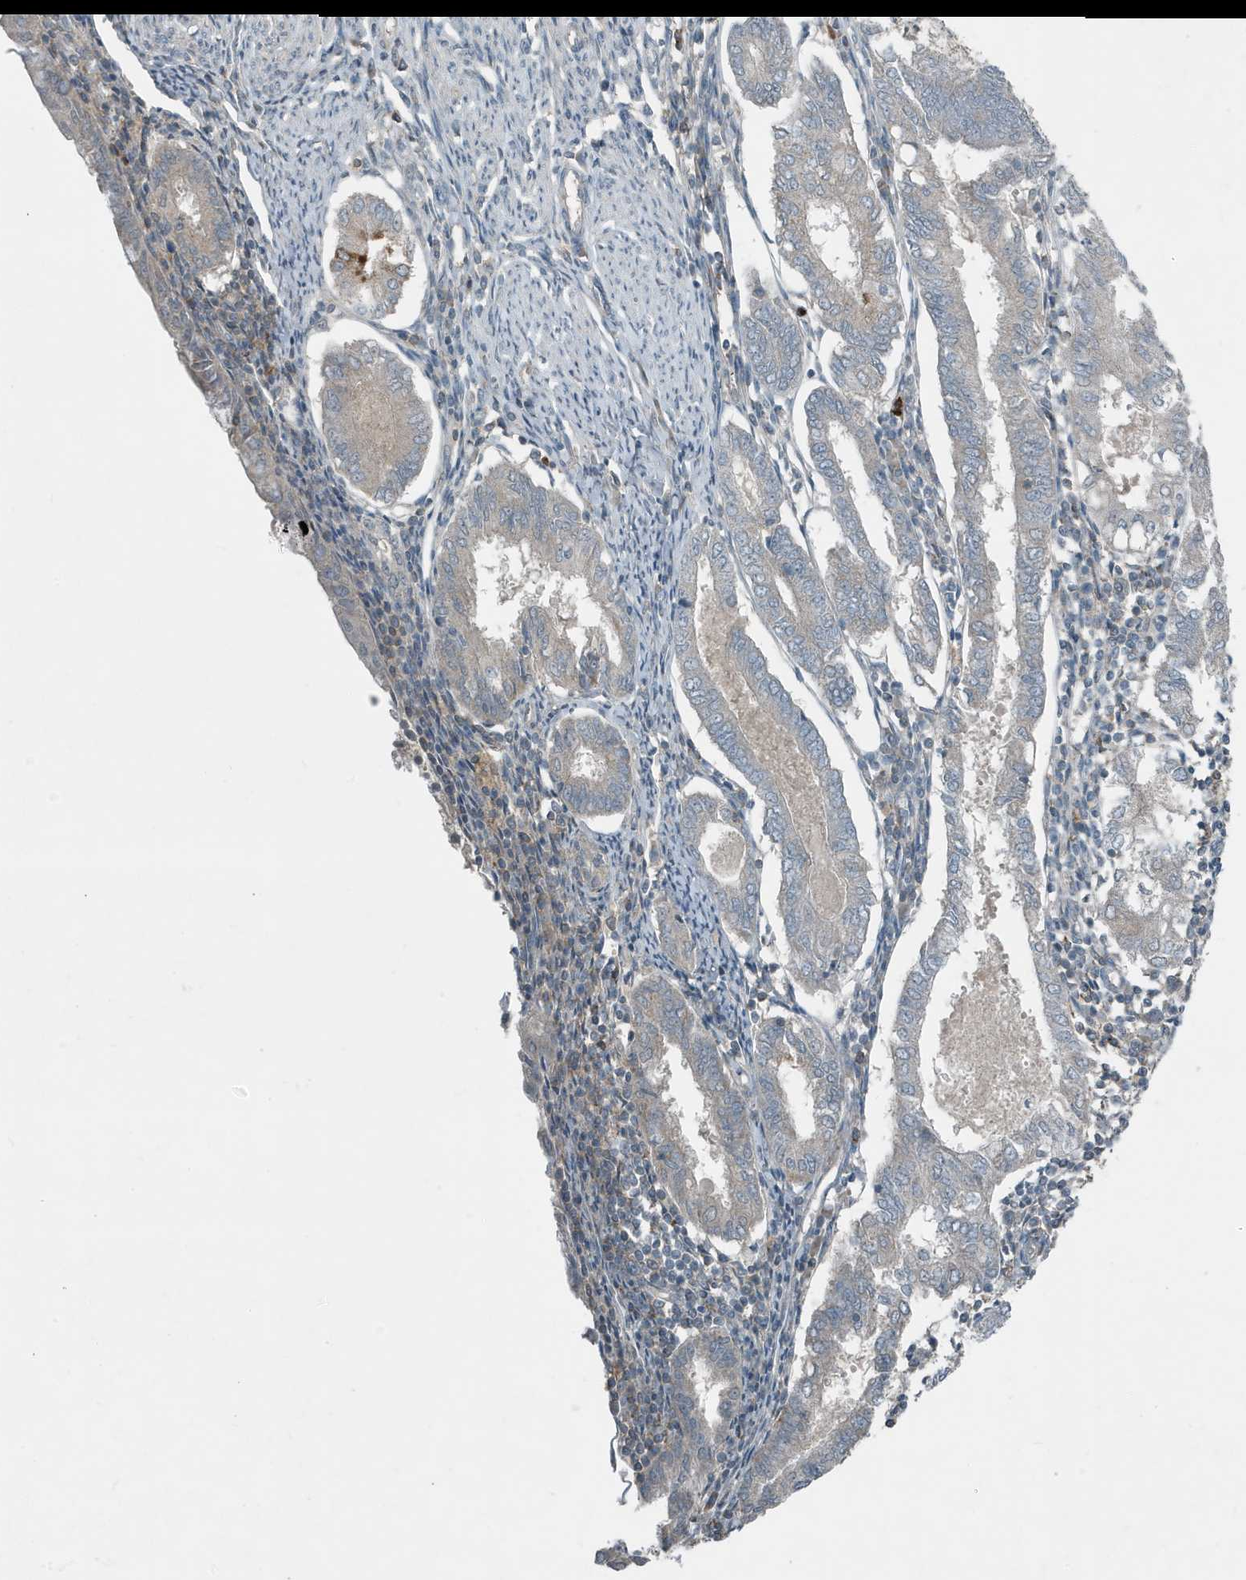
{"staining": {"intensity": "negative", "quantity": "none", "location": "none"}, "tissue": "endometrial cancer", "cell_type": "Tumor cells", "image_type": "cancer", "snomed": [{"axis": "morphology", "description": "Adenocarcinoma, NOS"}, {"axis": "topography", "description": "Endometrium"}], "caption": "IHC histopathology image of neoplastic tissue: endometrial adenocarcinoma stained with DAB demonstrates no significant protein positivity in tumor cells.", "gene": "DAPP1", "patient": {"sex": "female", "age": 86}}